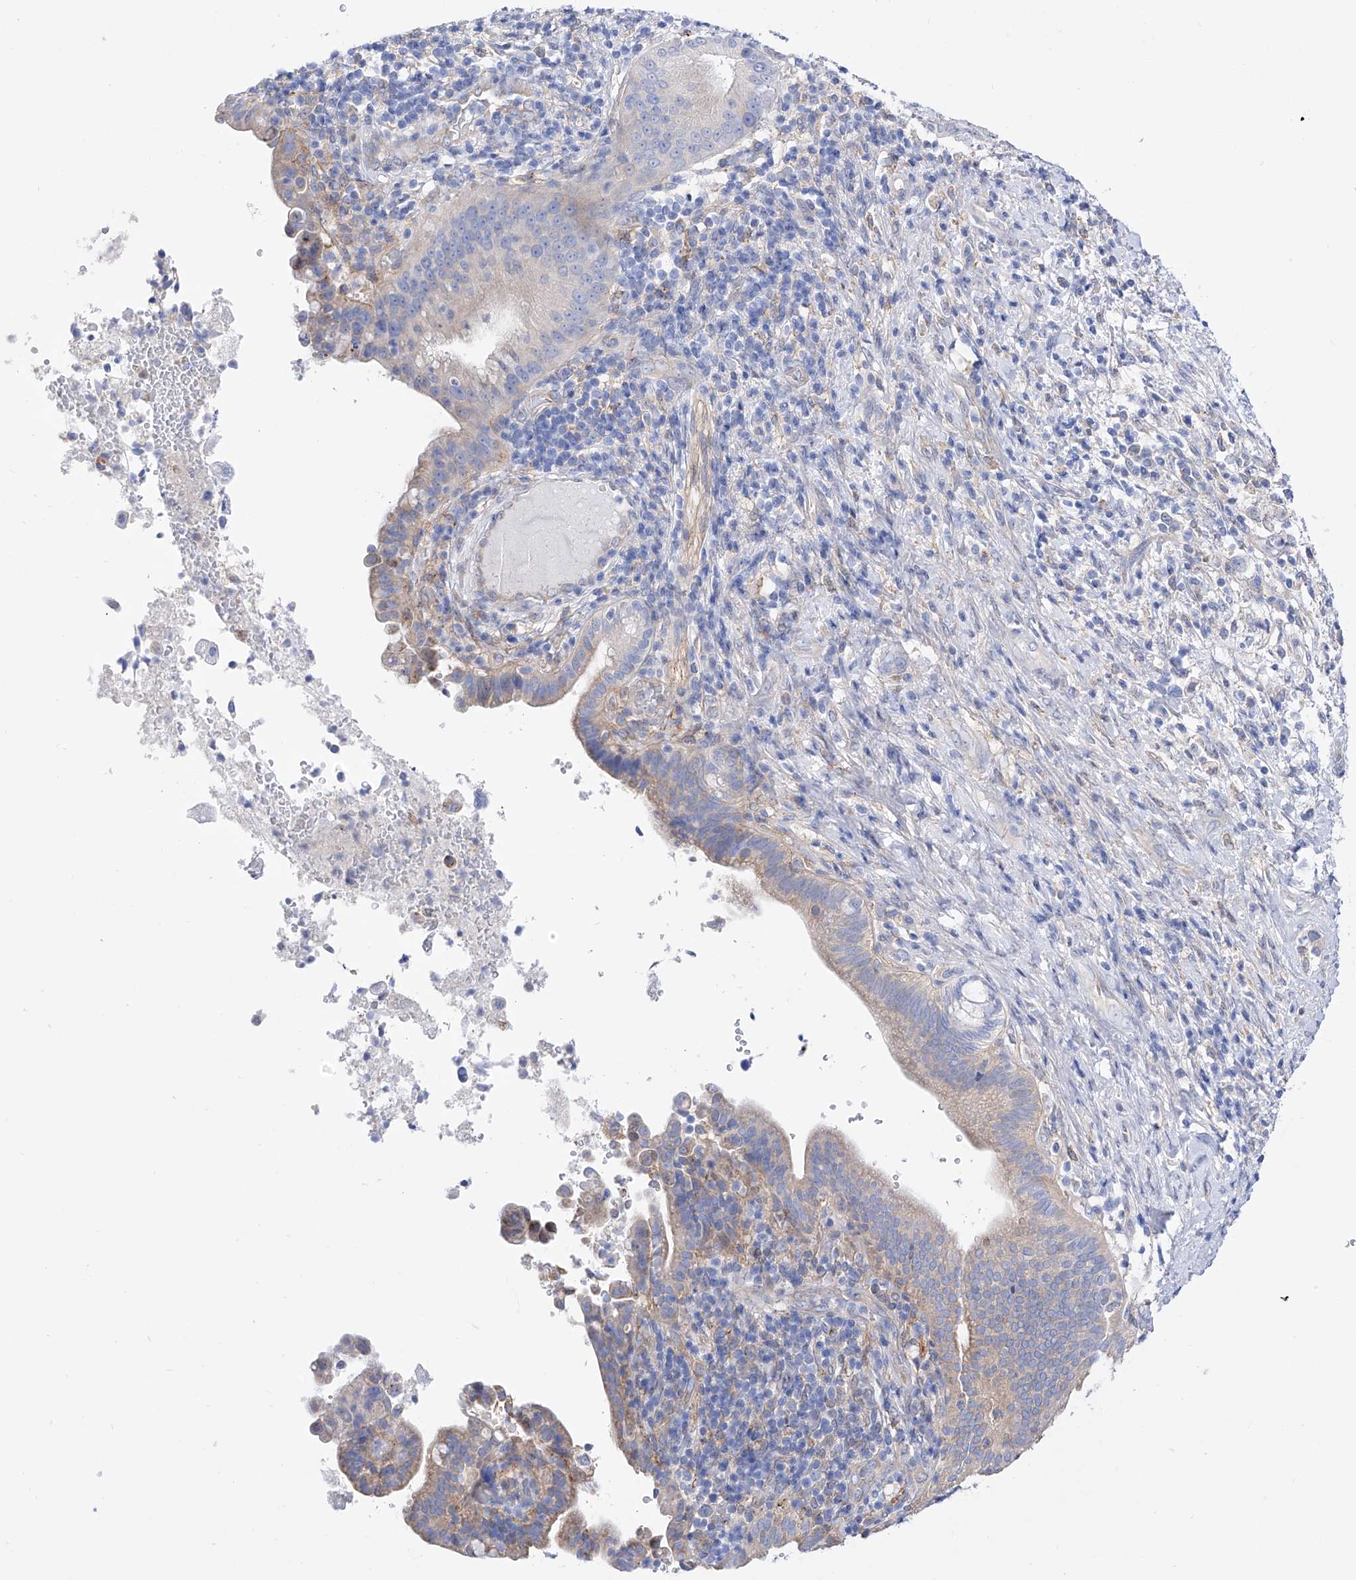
{"staining": {"intensity": "negative", "quantity": "none", "location": "none"}, "tissue": "liver cancer", "cell_type": "Tumor cells", "image_type": "cancer", "snomed": [{"axis": "morphology", "description": "Cholangiocarcinoma"}, {"axis": "topography", "description": "Liver"}], "caption": "Immunohistochemical staining of human liver cancer reveals no significant positivity in tumor cells.", "gene": "ZNF653", "patient": {"sex": "female", "age": 54}}